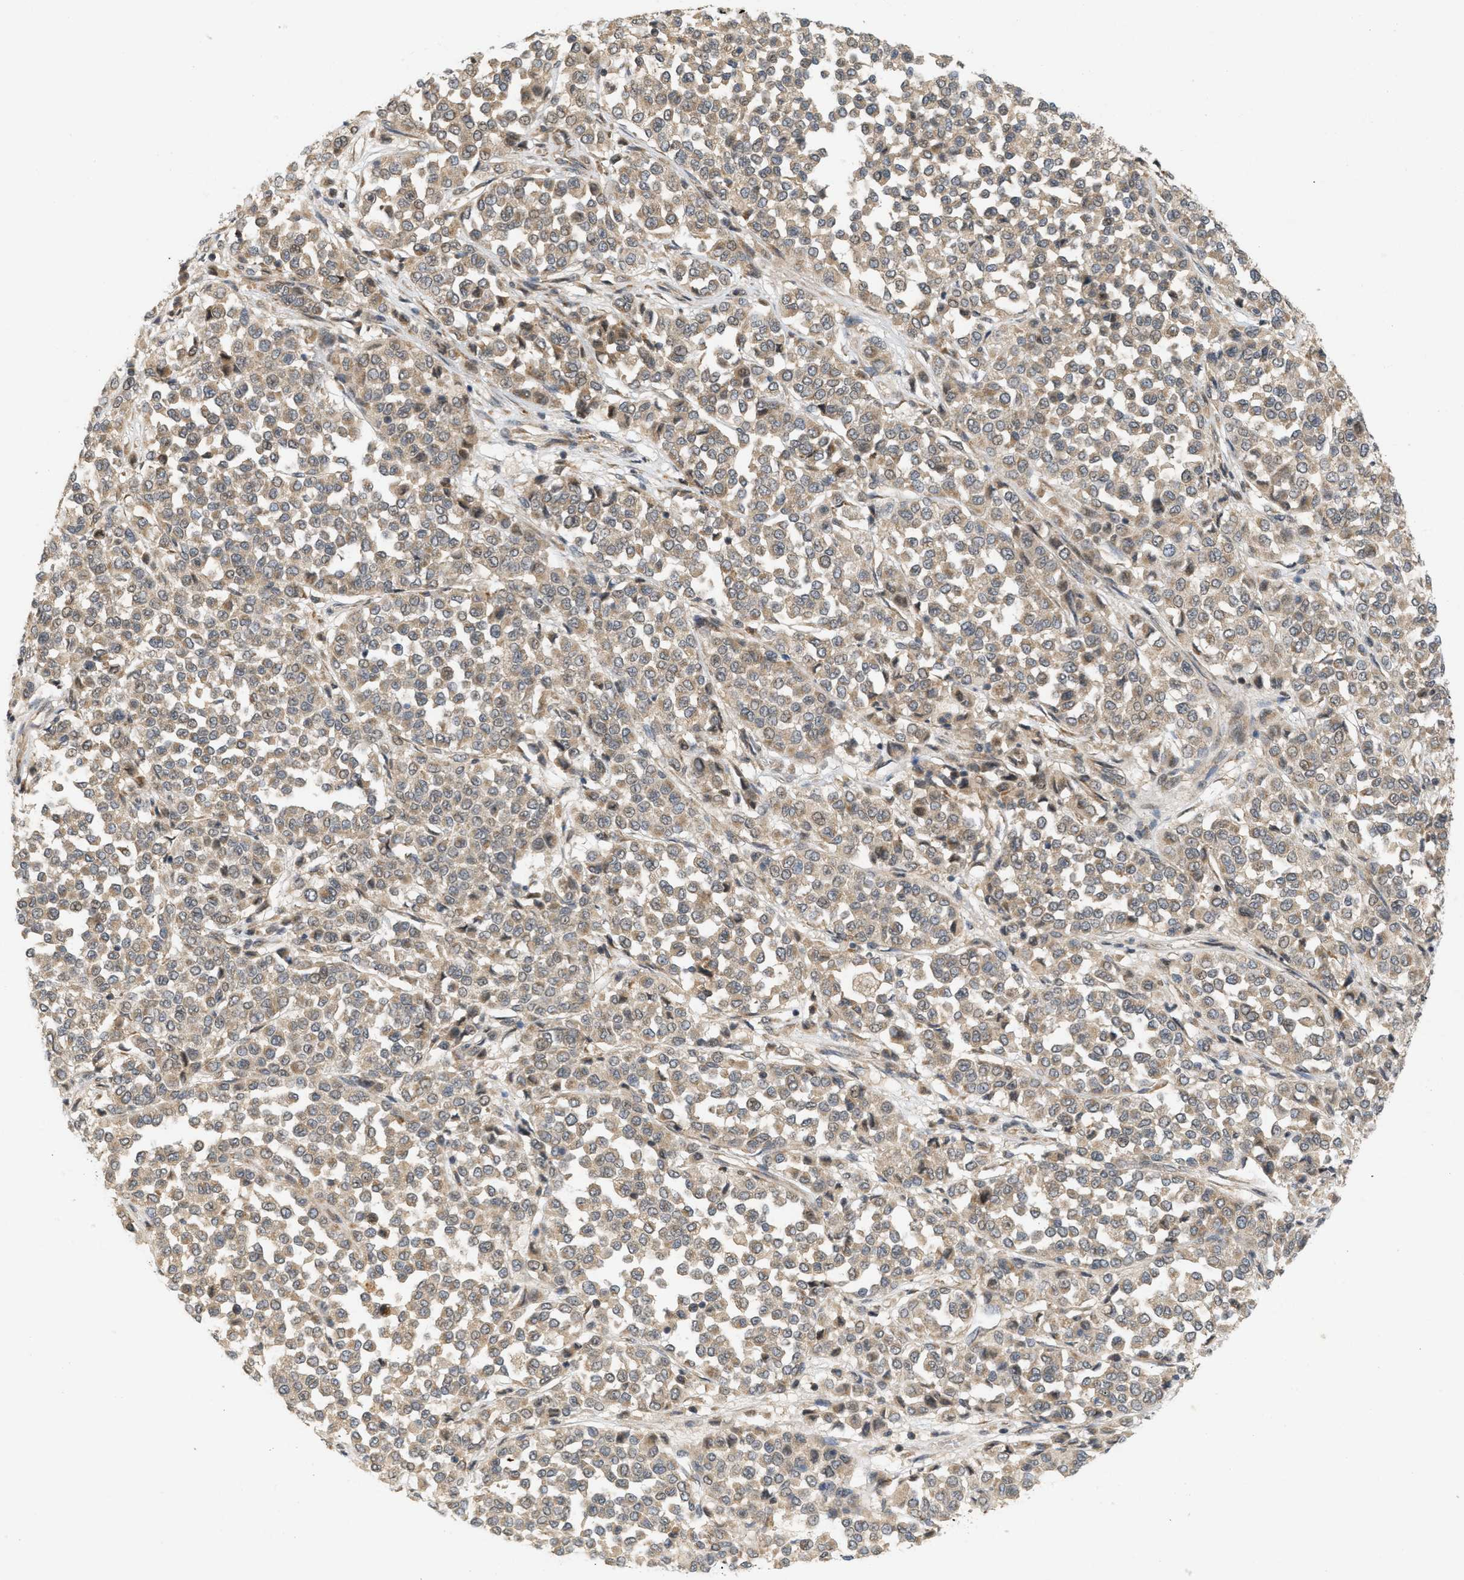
{"staining": {"intensity": "moderate", "quantity": ">75%", "location": "cytoplasmic/membranous"}, "tissue": "melanoma", "cell_type": "Tumor cells", "image_type": "cancer", "snomed": [{"axis": "morphology", "description": "Malignant melanoma, Metastatic site"}, {"axis": "topography", "description": "Pancreas"}], "caption": "Brown immunohistochemical staining in malignant melanoma (metastatic site) shows moderate cytoplasmic/membranous positivity in about >75% of tumor cells.", "gene": "PRKD1", "patient": {"sex": "female", "age": 30}}